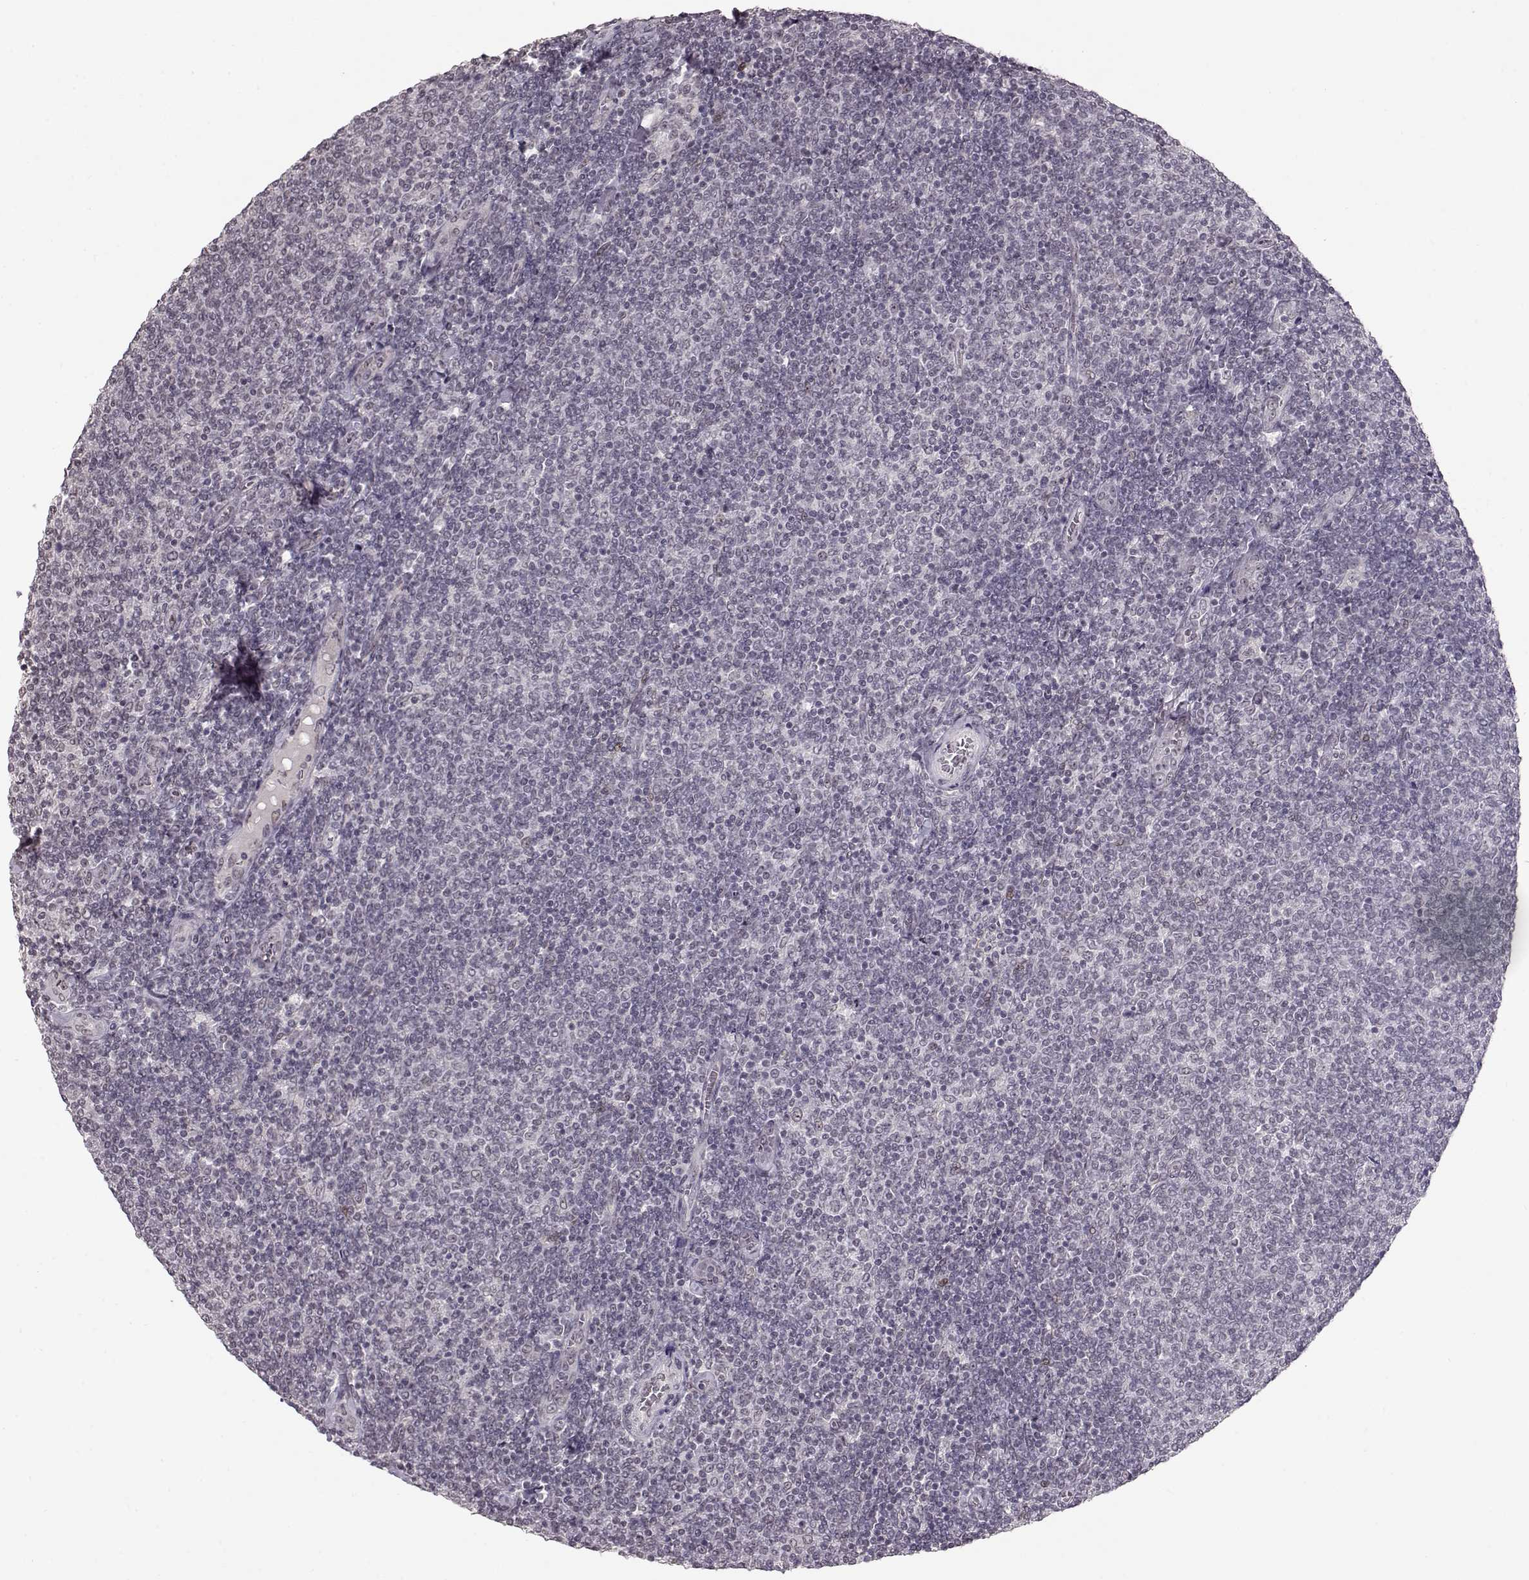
{"staining": {"intensity": "negative", "quantity": "none", "location": "none"}, "tissue": "lymphoma", "cell_type": "Tumor cells", "image_type": "cancer", "snomed": [{"axis": "morphology", "description": "Malignant lymphoma, non-Hodgkin's type, Low grade"}, {"axis": "topography", "description": "Lymph node"}], "caption": "A high-resolution histopathology image shows immunohistochemistry (IHC) staining of lymphoma, which exhibits no significant staining in tumor cells. (DAB immunohistochemistry (IHC) visualized using brightfield microscopy, high magnification).", "gene": "PCP4", "patient": {"sex": "male", "age": 52}}